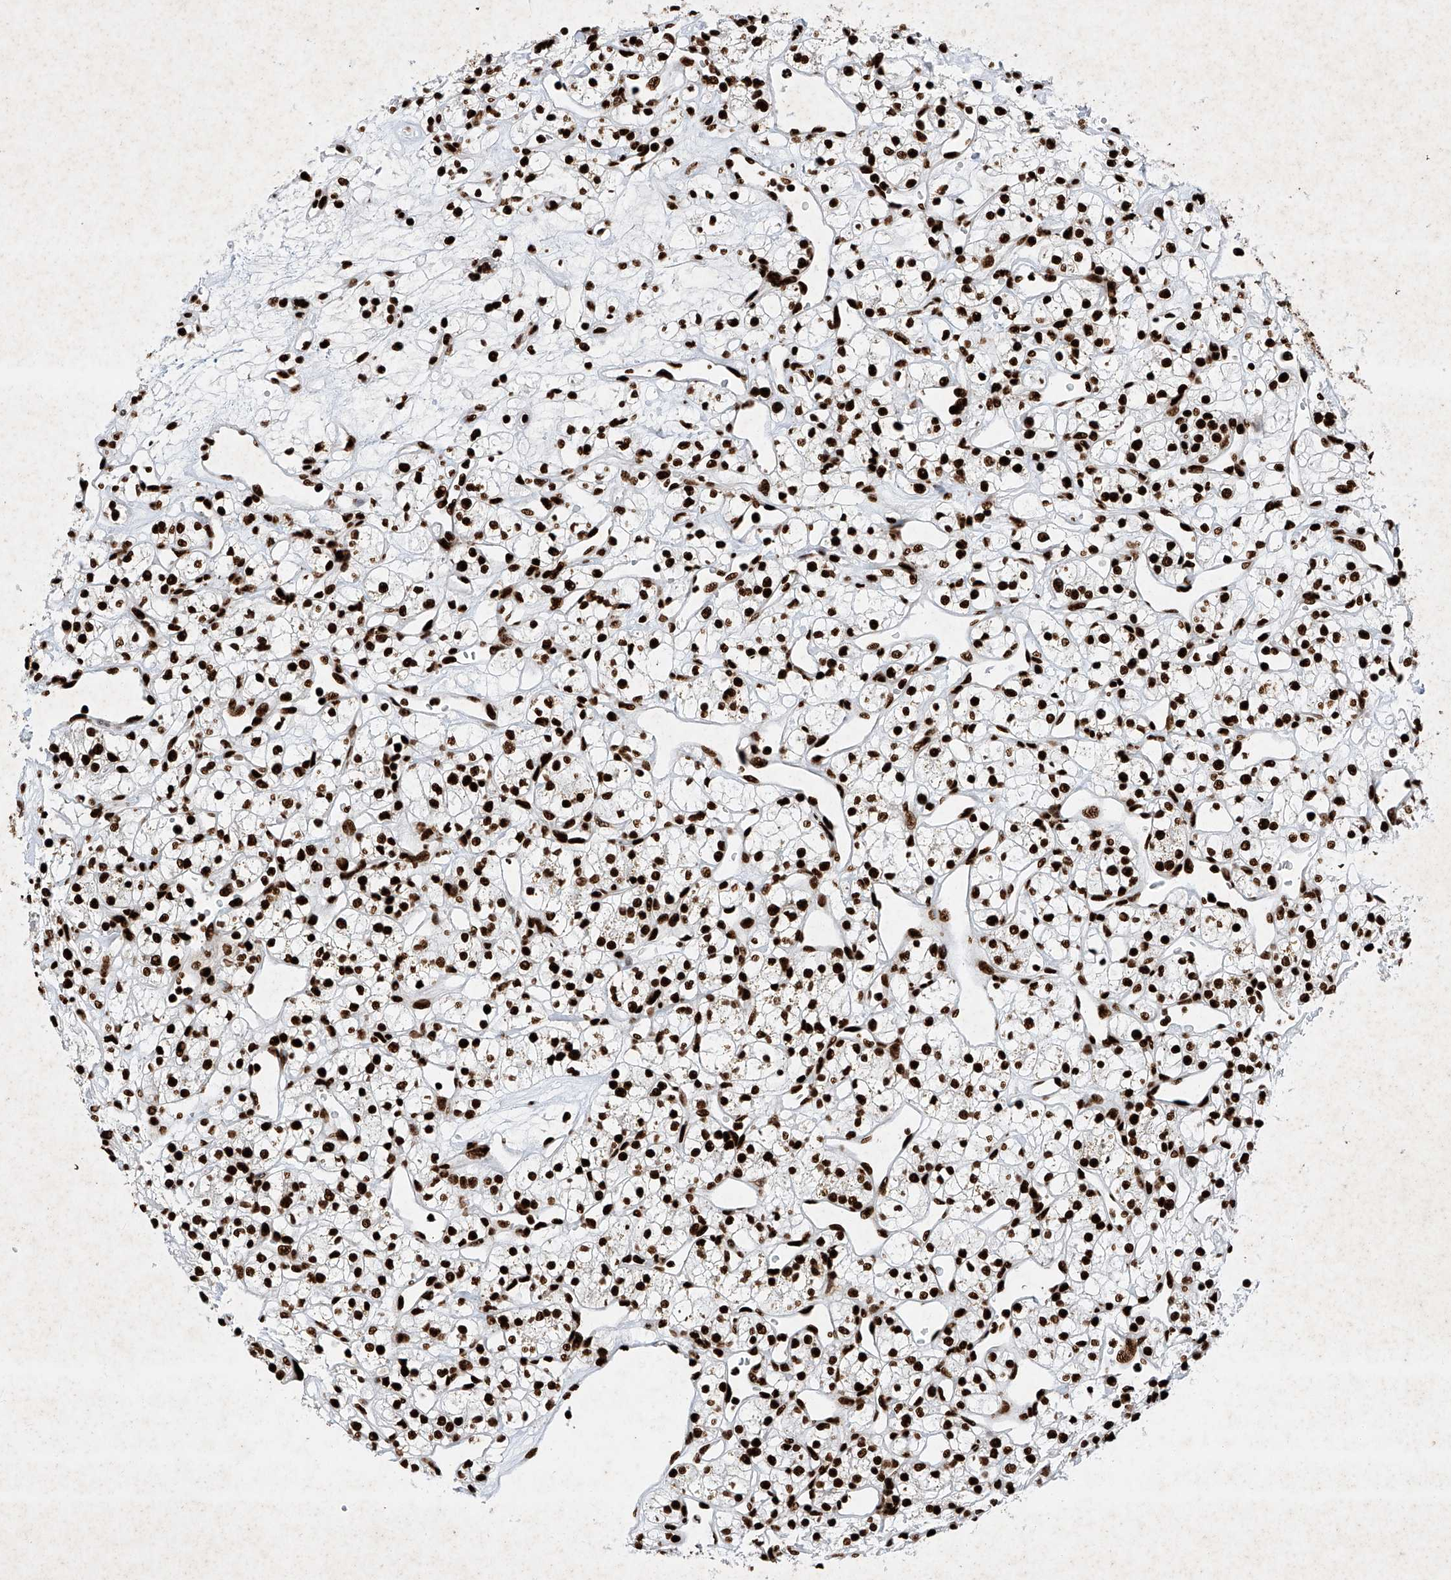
{"staining": {"intensity": "strong", "quantity": ">75%", "location": "nuclear"}, "tissue": "renal cancer", "cell_type": "Tumor cells", "image_type": "cancer", "snomed": [{"axis": "morphology", "description": "Adenocarcinoma, NOS"}, {"axis": "topography", "description": "Kidney"}], "caption": "Renal cancer (adenocarcinoma) stained for a protein (brown) exhibits strong nuclear positive positivity in approximately >75% of tumor cells.", "gene": "SRSF6", "patient": {"sex": "female", "age": 60}}